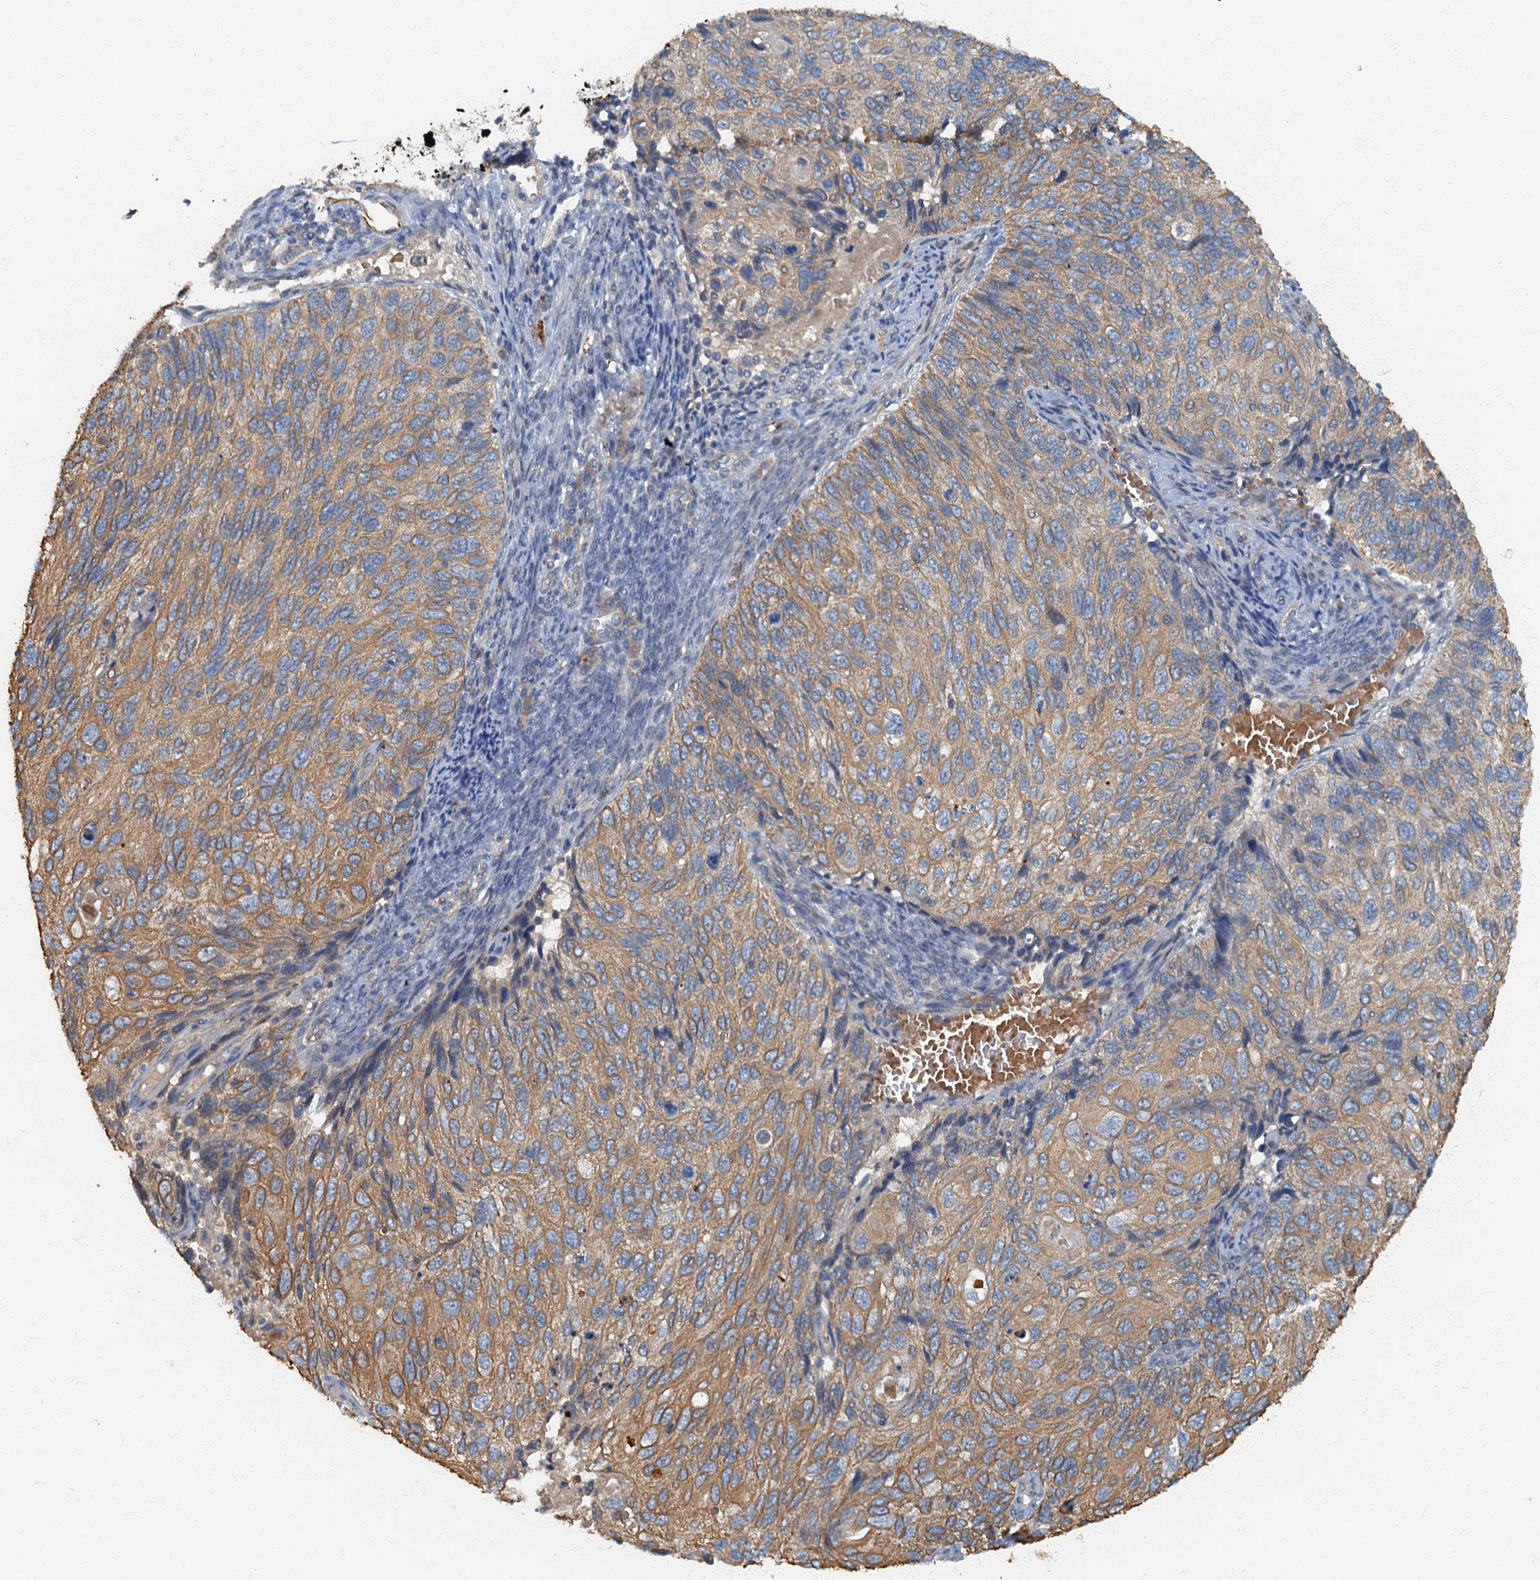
{"staining": {"intensity": "moderate", "quantity": ">75%", "location": "cytoplasmic/membranous"}, "tissue": "cervical cancer", "cell_type": "Tumor cells", "image_type": "cancer", "snomed": [{"axis": "morphology", "description": "Squamous cell carcinoma, NOS"}, {"axis": "topography", "description": "Cervix"}], "caption": "Immunohistochemistry micrograph of human squamous cell carcinoma (cervical) stained for a protein (brown), which exhibits medium levels of moderate cytoplasmic/membranous staining in about >75% of tumor cells.", "gene": "ARL11", "patient": {"sex": "female", "age": 70}}